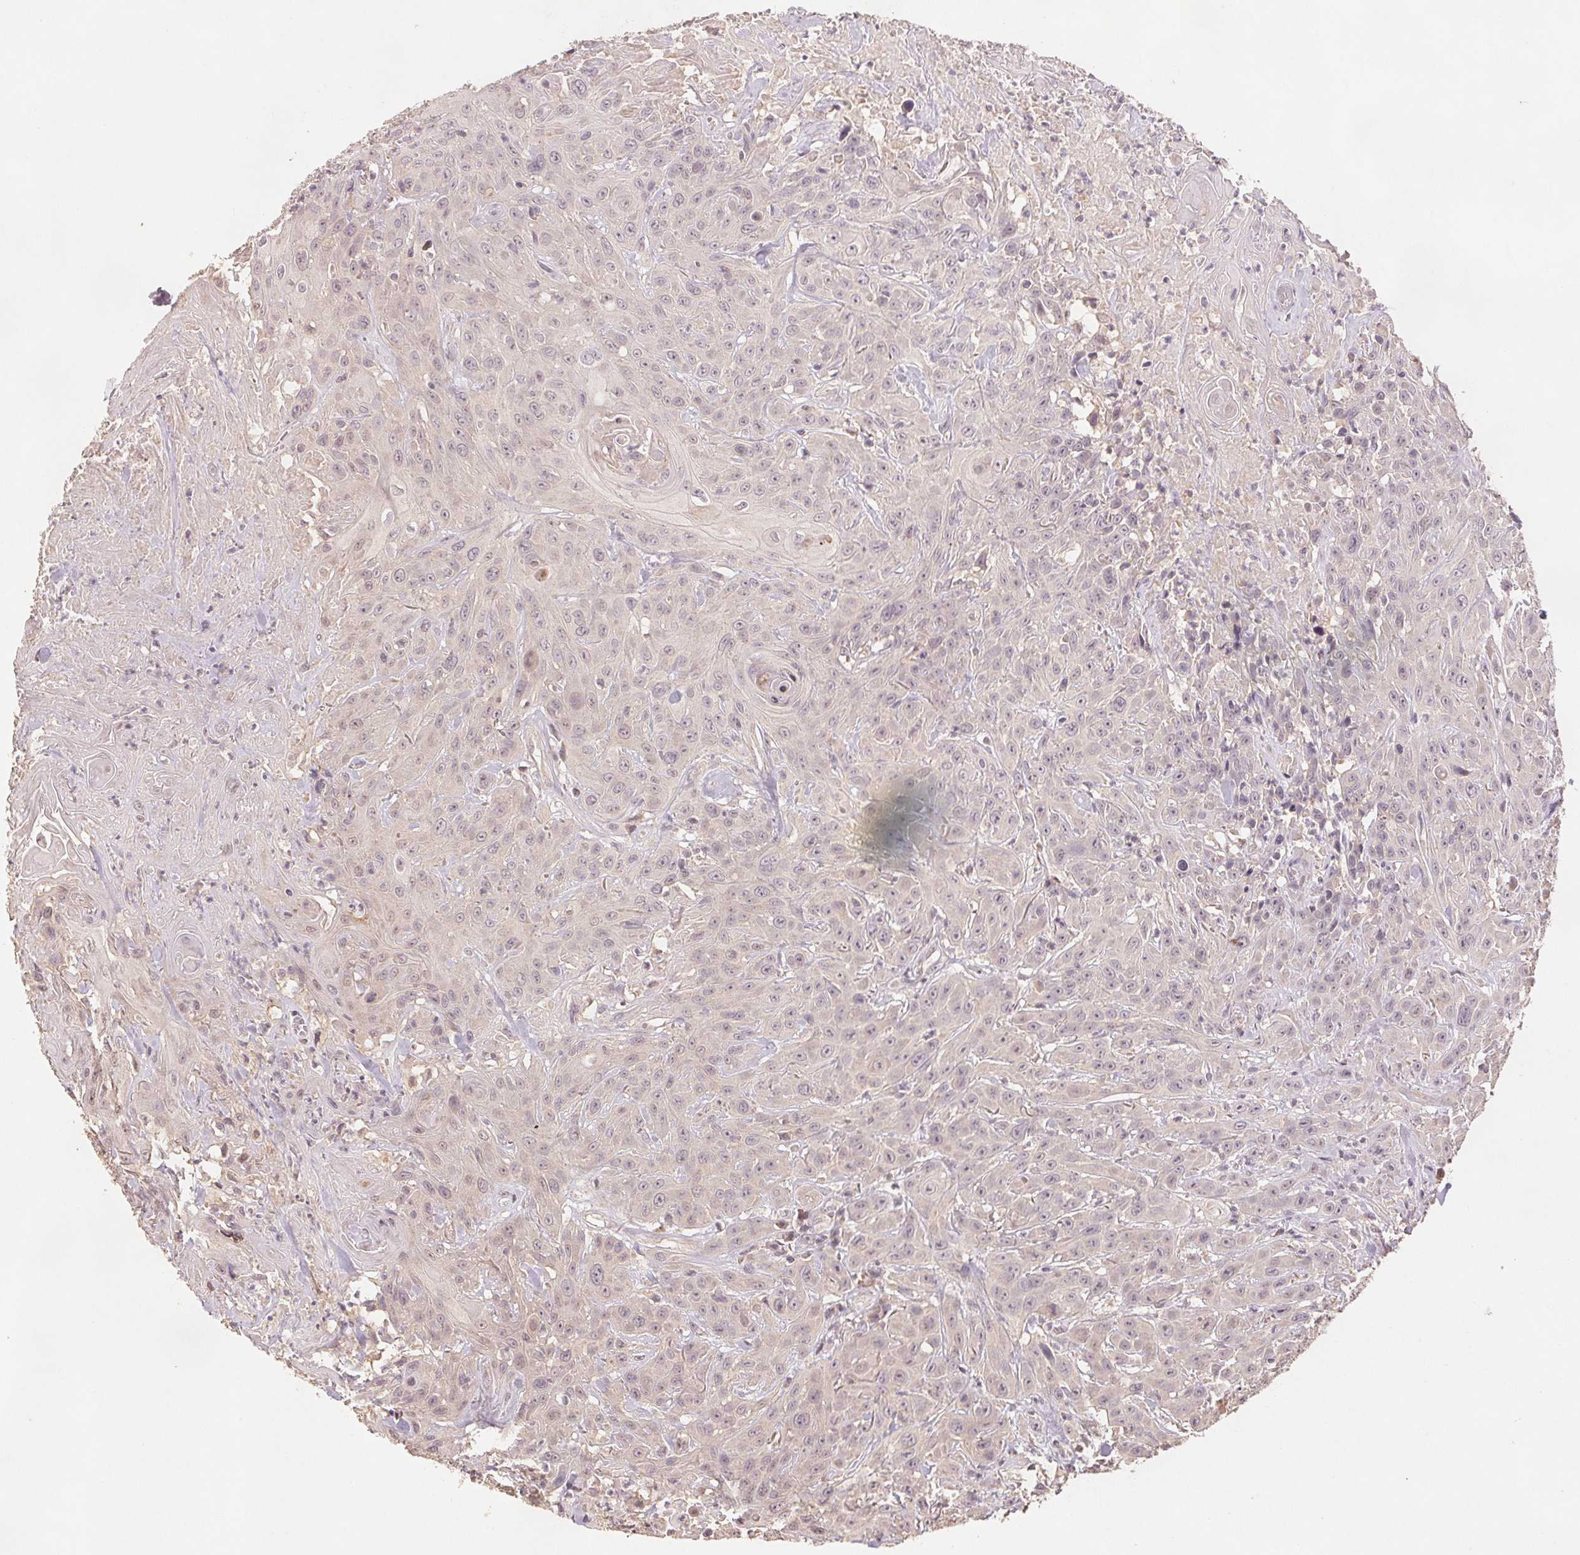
{"staining": {"intensity": "negative", "quantity": "none", "location": "none"}, "tissue": "head and neck cancer", "cell_type": "Tumor cells", "image_type": "cancer", "snomed": [{"axis": "morphology", "description": "Squamous cell carcinoma, NOS"}, {"axis": "topography", "description": "Skin"}, {"axis": "topography", "description": "Head-Neck"}], "caption": "Tumor cells are negative for protein expression in human squamous cell carcinoma (head and neck).", "gene": "COX14", "patient": {"sex": "male", "age": 80}}